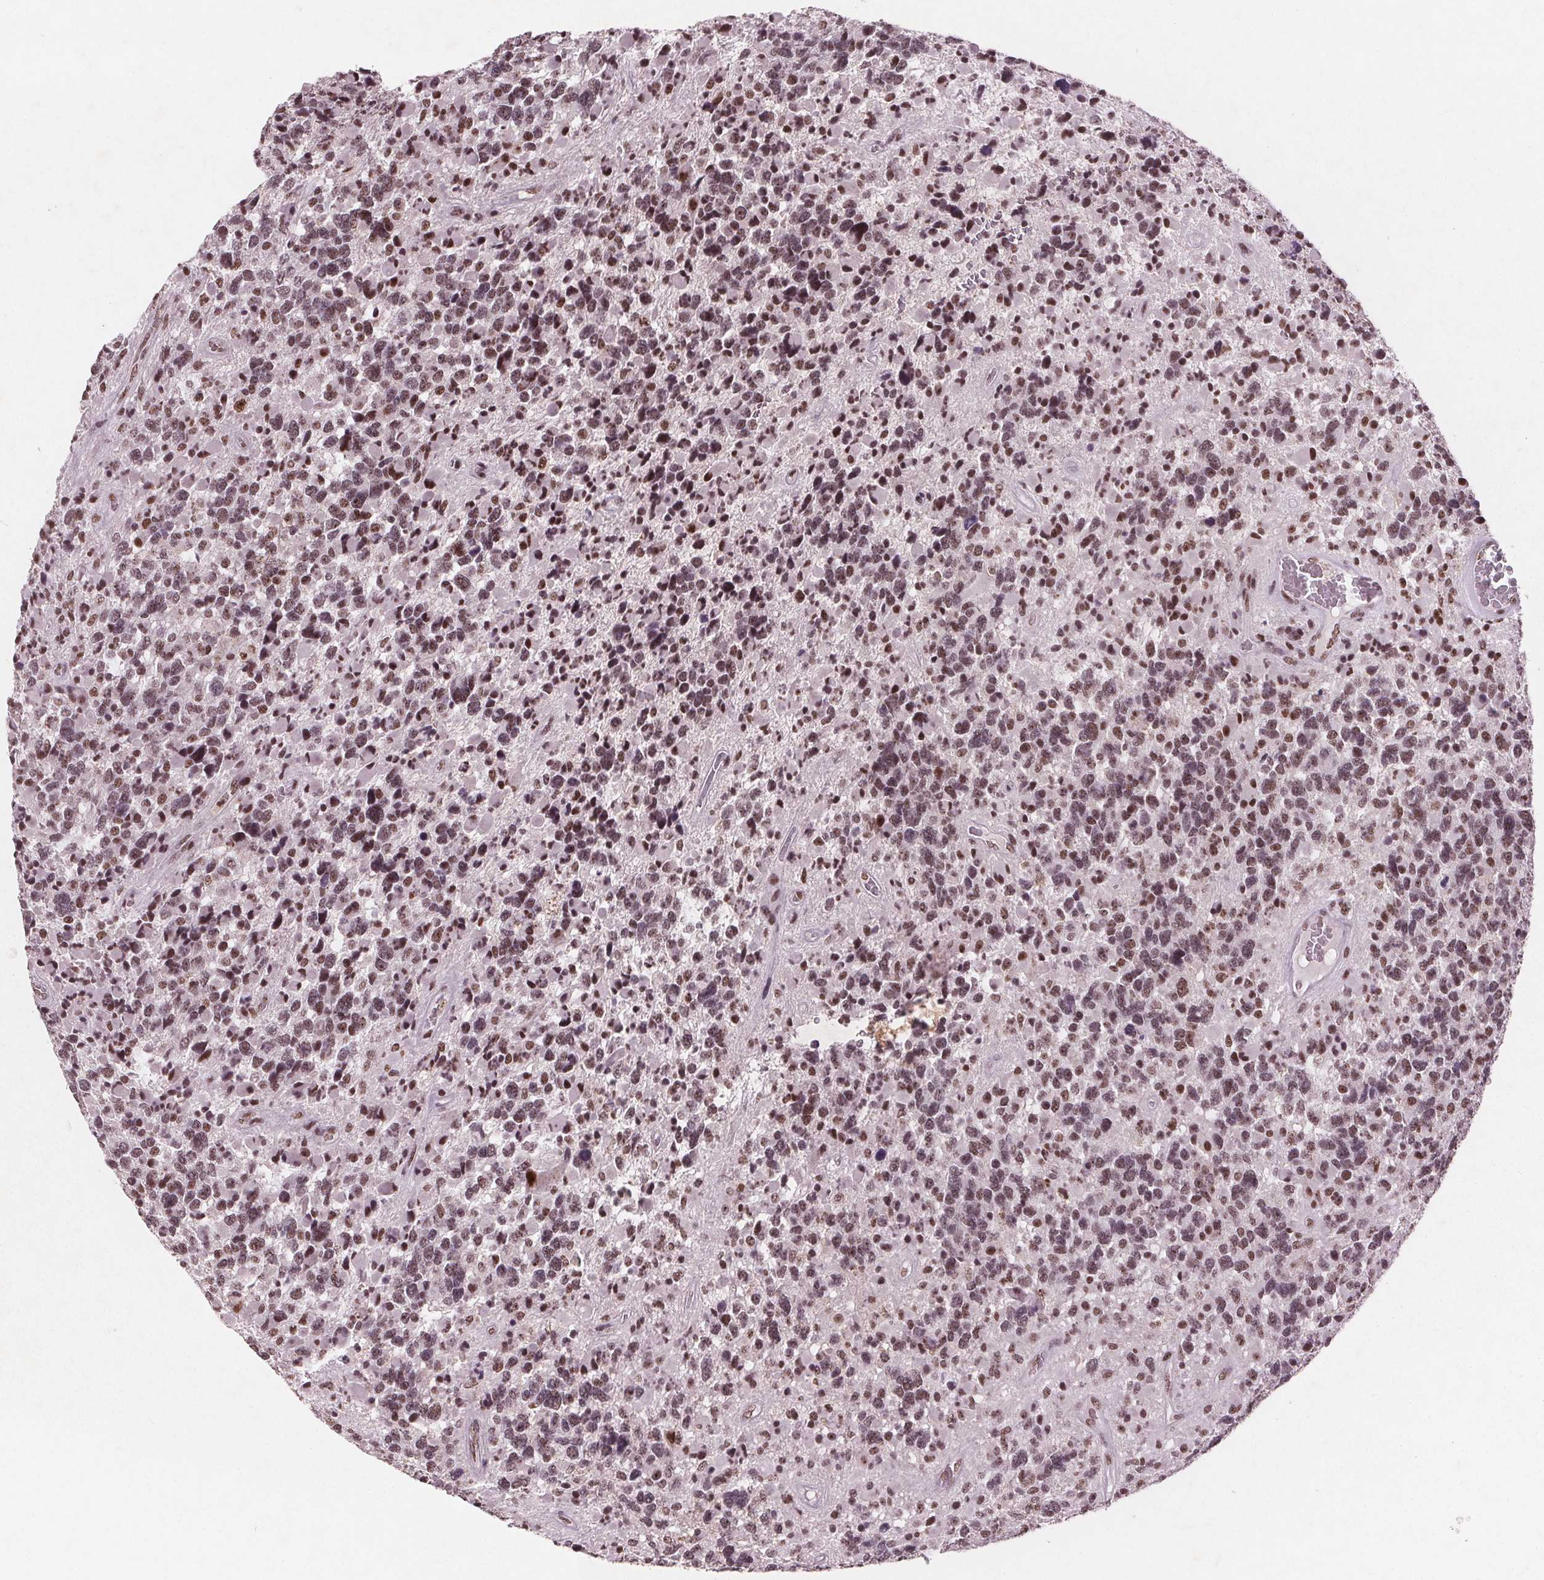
{"staining": {"intensity": "strong", "quantity": ">75%", "location": "nuclear"}, "tissue": "glioma", "cell_type": "Tumor cells", "image_type": "cancer", "snomed": [{"axis": "morphology", "description": "Glioma, malignant, High grade"}, {"axis": "topography", "description": "Brain"}], "caption": "Protein expression by immunohistochemistry (IHC) demonstrates strong nuclear expression in approximately >75% of tumor cells in malignant glioma (high-grade).", "gene": "RPS6KA2", "patient": {"sex": "female", "age": 40}}